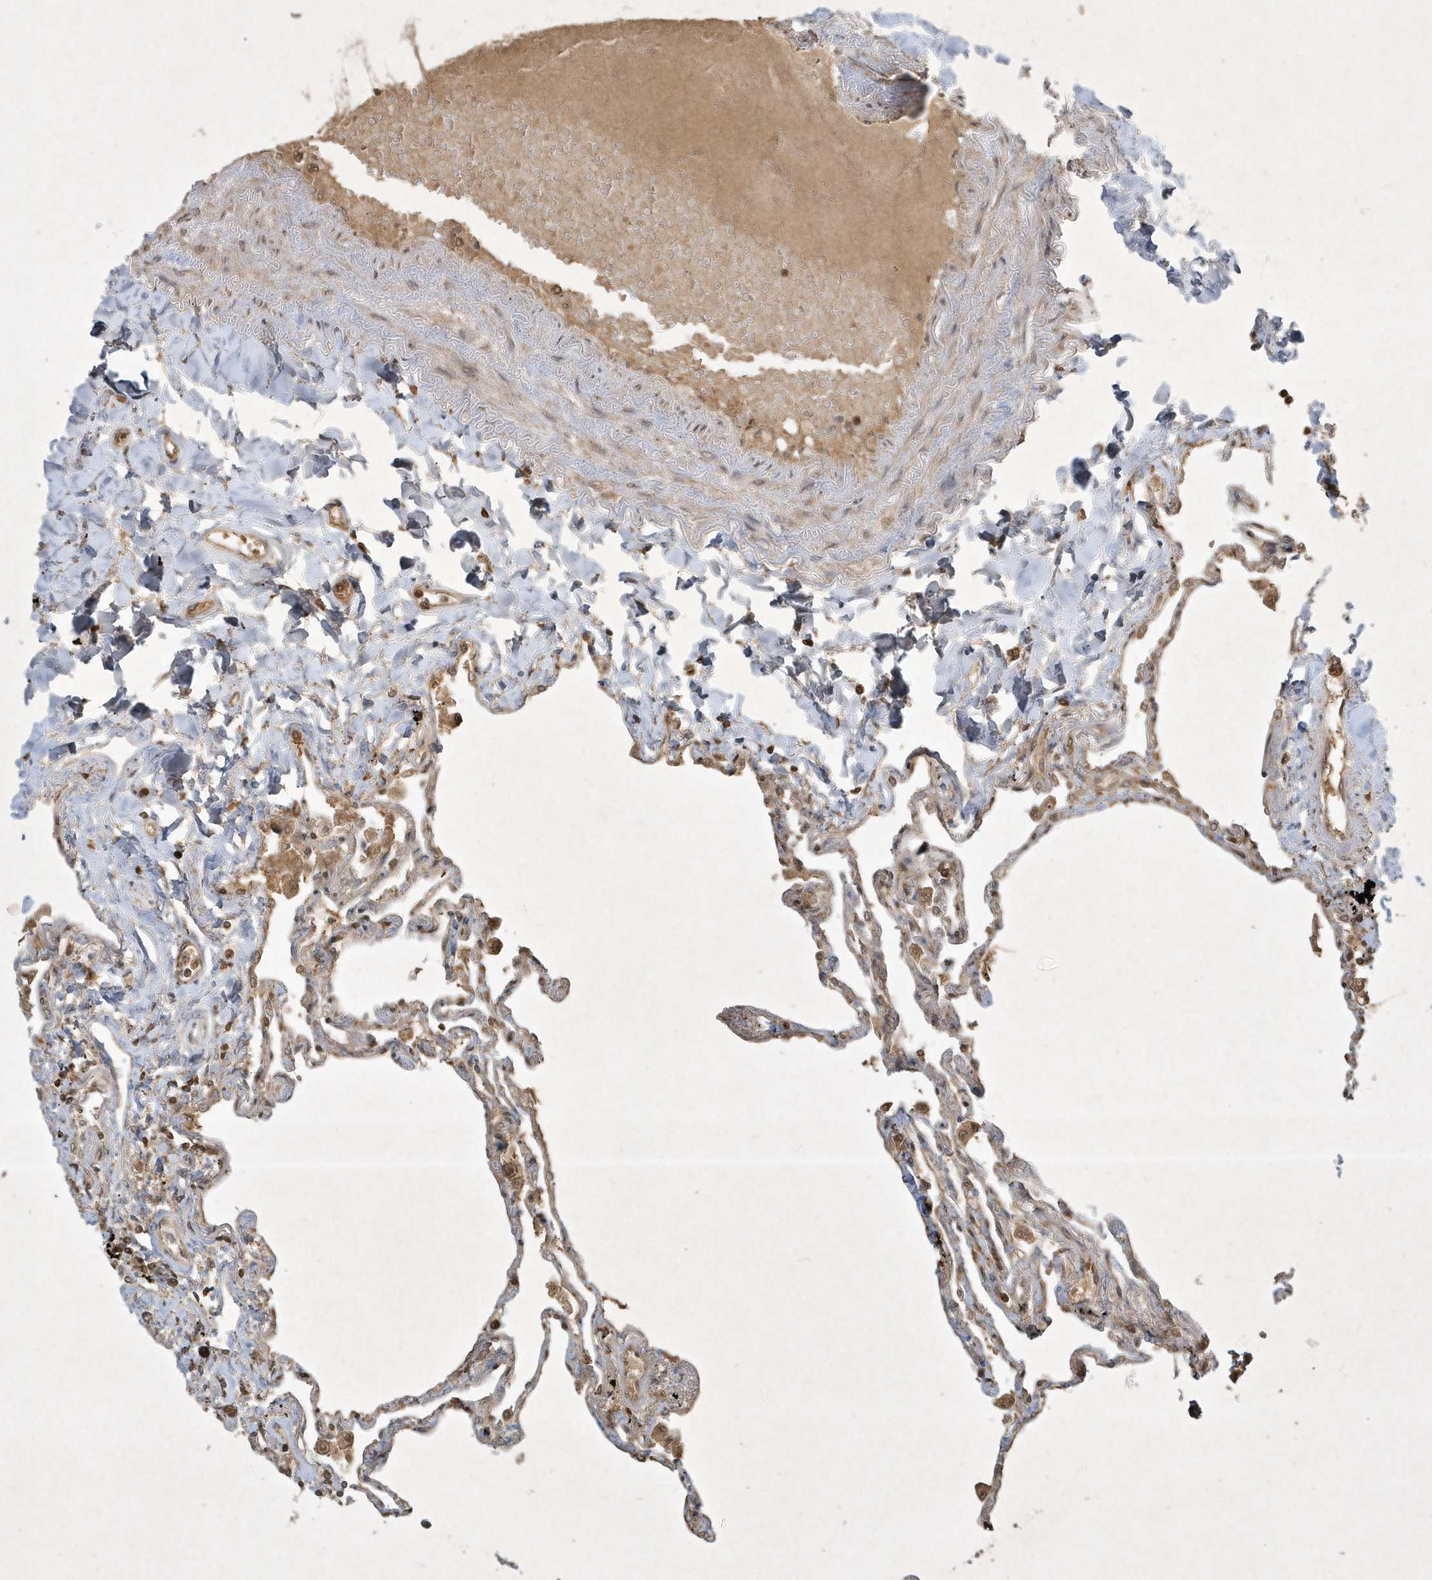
{"staining": {"intensity": "moderate", "quantity": "25%-75%", "location": "cytoplasmic/membranous"}, "tissue": "lung", "cell_type": "Alveolar cells", "image_type": "normal", "snomed": [{"axis": "morphology", "description": "Normal tissue, NOS"}, {"axis": "topography", "description": "Lung"}], "caption": "IHC micrograph of normal lung stained for a protein (brown), which displays medium levels of moderate cytoplasmic/membranous positivity in approximately 25%-75% of alveolar cells.", "gene": "PLTP", "patient": {"sex": "female", "age": 67}}